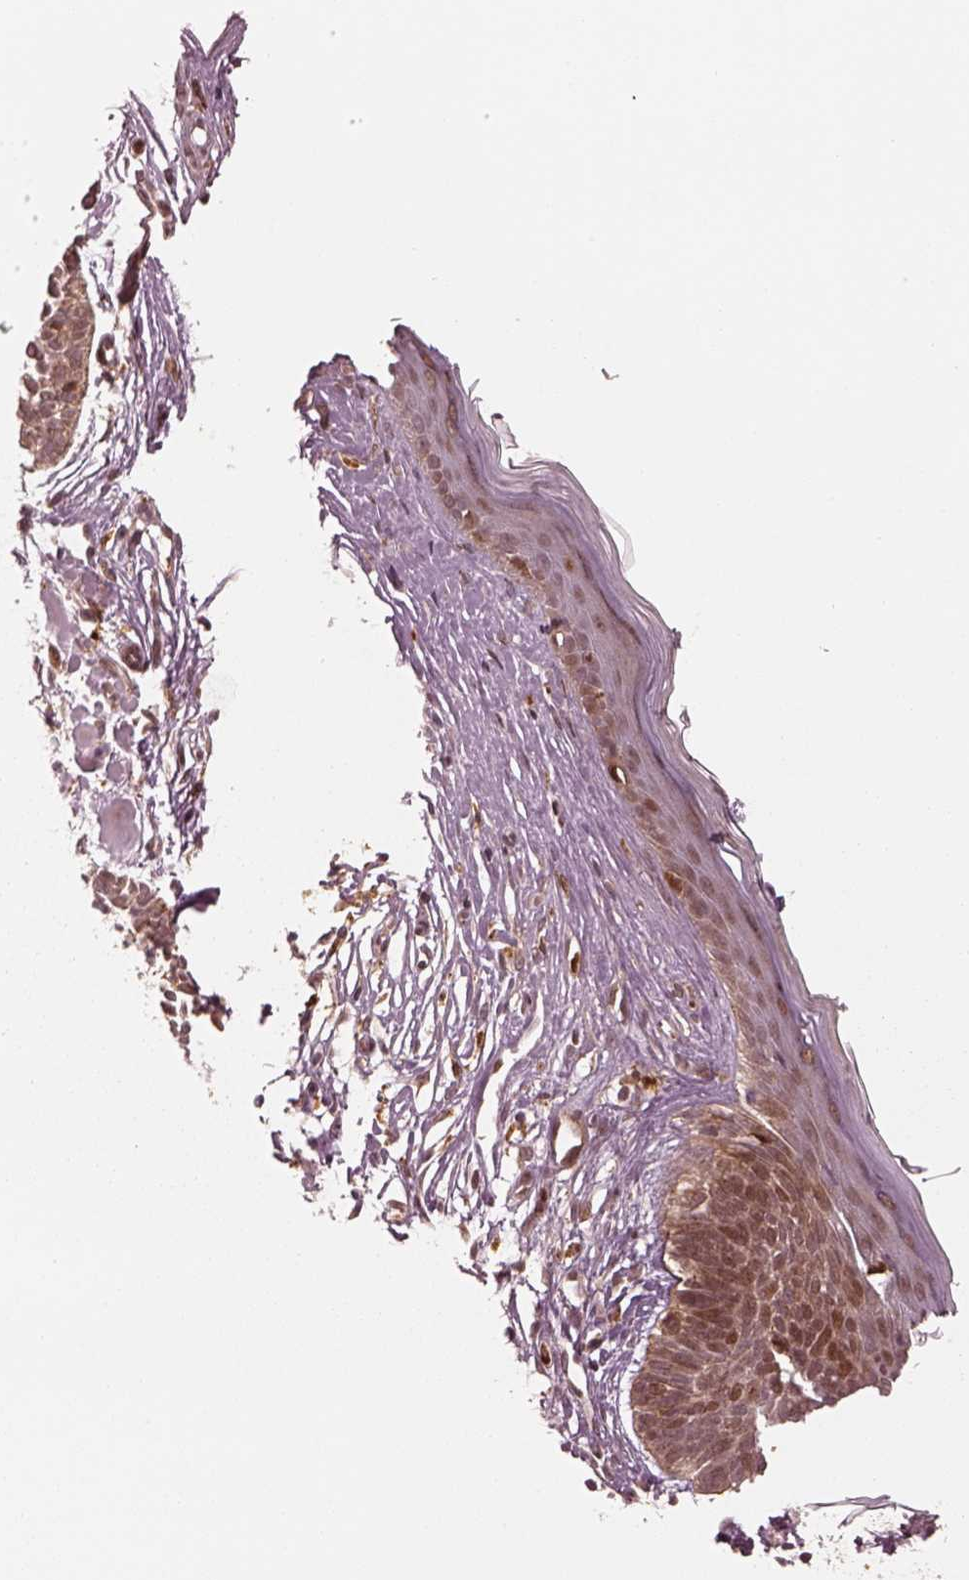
{"staining": {"intensity": "moderate", "quantity": ">75%", "location": "cytoplasmic/membranous"}, "tissue": "skin cancer", "cell_type": "Tumor cells", "image_type": "cancer", "snomed": [{"axis": "morphology", "description": "Basal cell carcinoma"}, {"axis": "topography", "description": "Skin"}], "caption": "Skin basal cell carcinoma was stained to show a protein in brown. There is medium levels of moderate cytoplasmic/membranous positivity in approximately >75% of tumor cells.", "gene": "SLC12A9", "patient": {"sex": "male", "age": 85}}